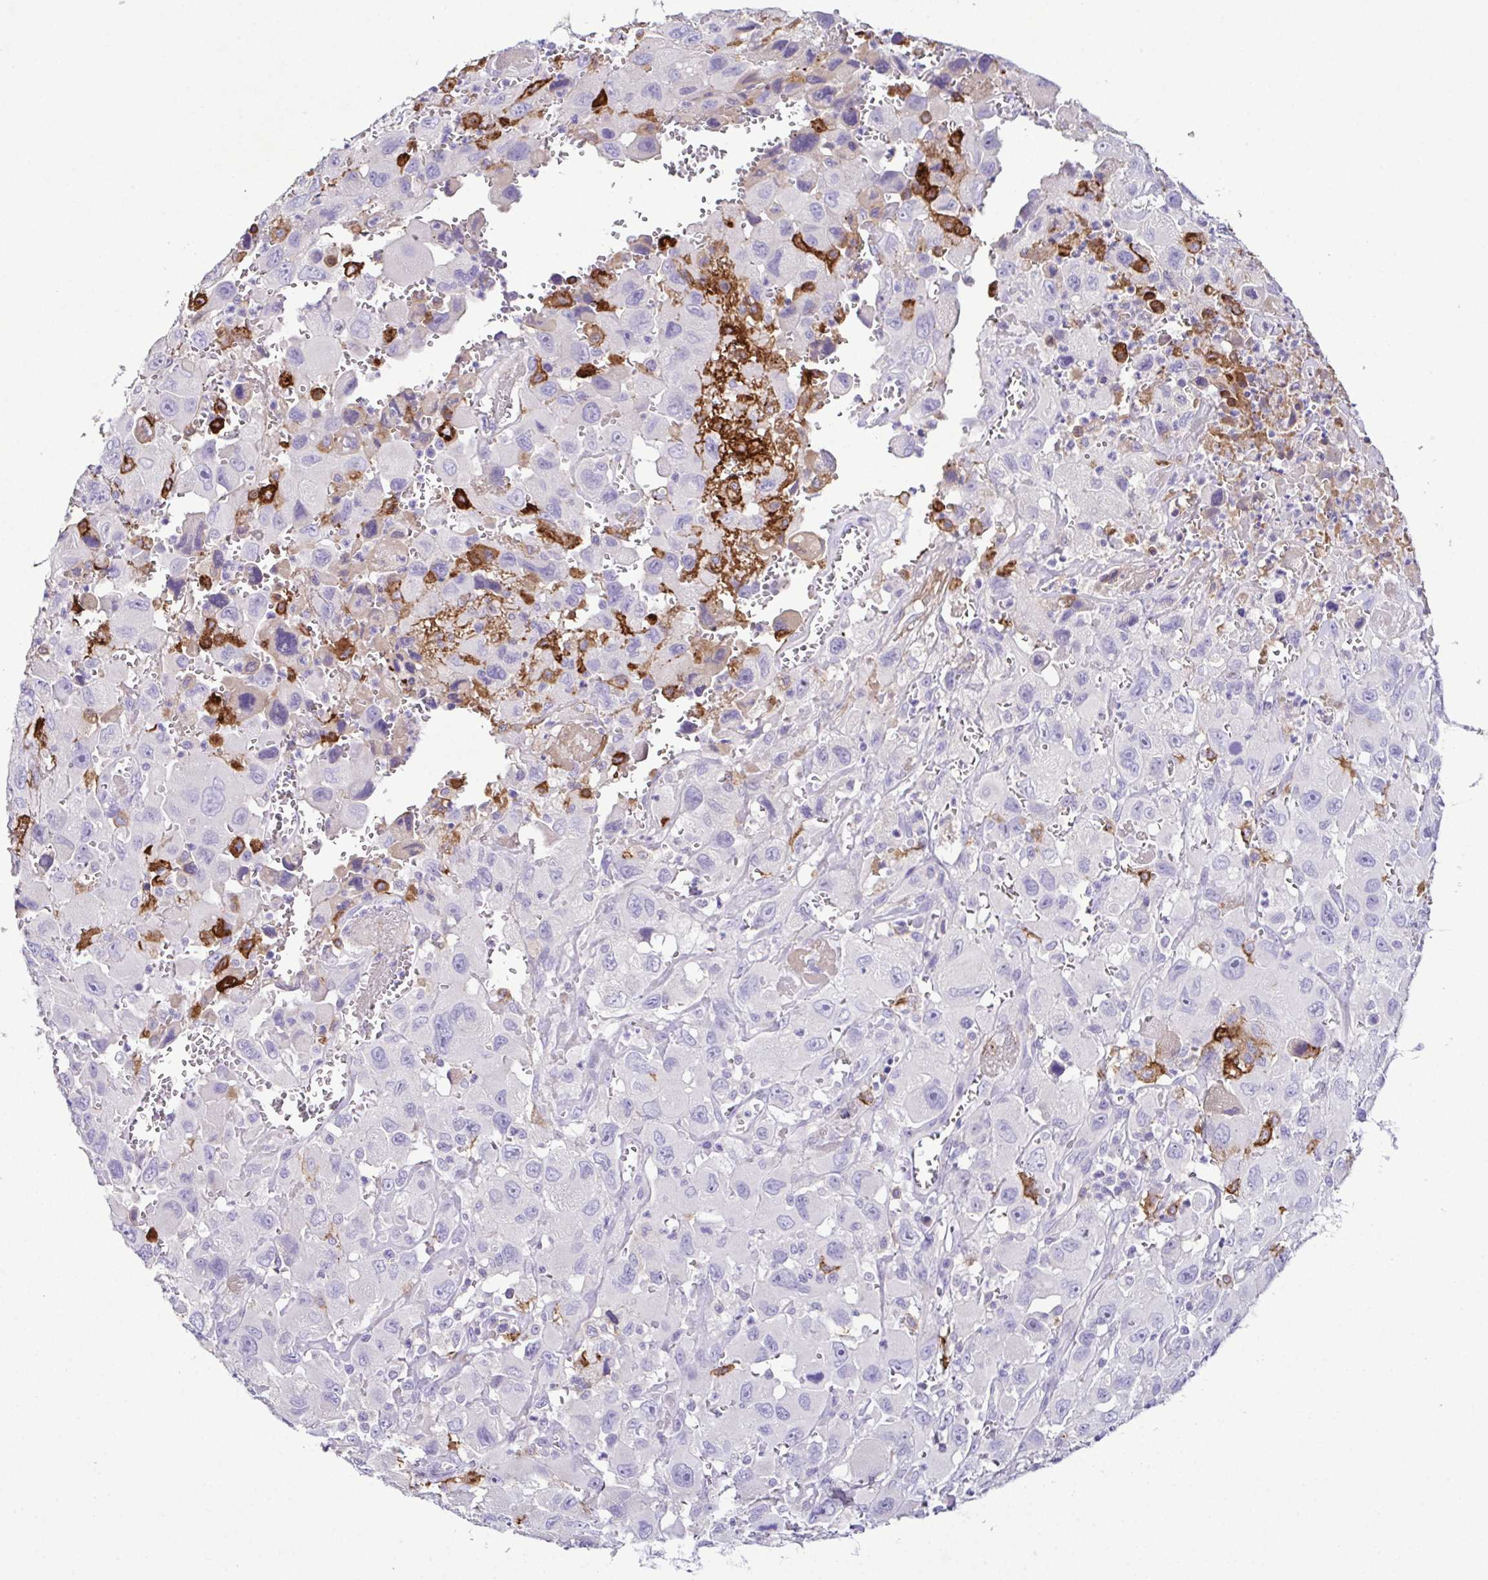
{"staining": {"intensity": "negative", "quantity": "none", "location": "none"}, "tissue": "head and neck cancer", "cell_type": "Tumor cells", "image_type": "cancer", "snomed": [{"axis": "morphology", "description": "Squamous cell carcinoma, NOS"}, {"axis": "morphology", "description": "Squamous cell carcinoma, metastatic, NOS"}, {"axis": "topography", "description": "Oral tissue"}, {"axis": "topography", "description": "Head-Neck"}], "caption": "High power microscopy micrograph of an immunohistochemistry (IHC) histopathology image of squamous cell carcinoma (head and neck), revealing no significant expression in tumor cells.", "gene": "MARCO", "patient": {"sex": "female", "age": 85}}